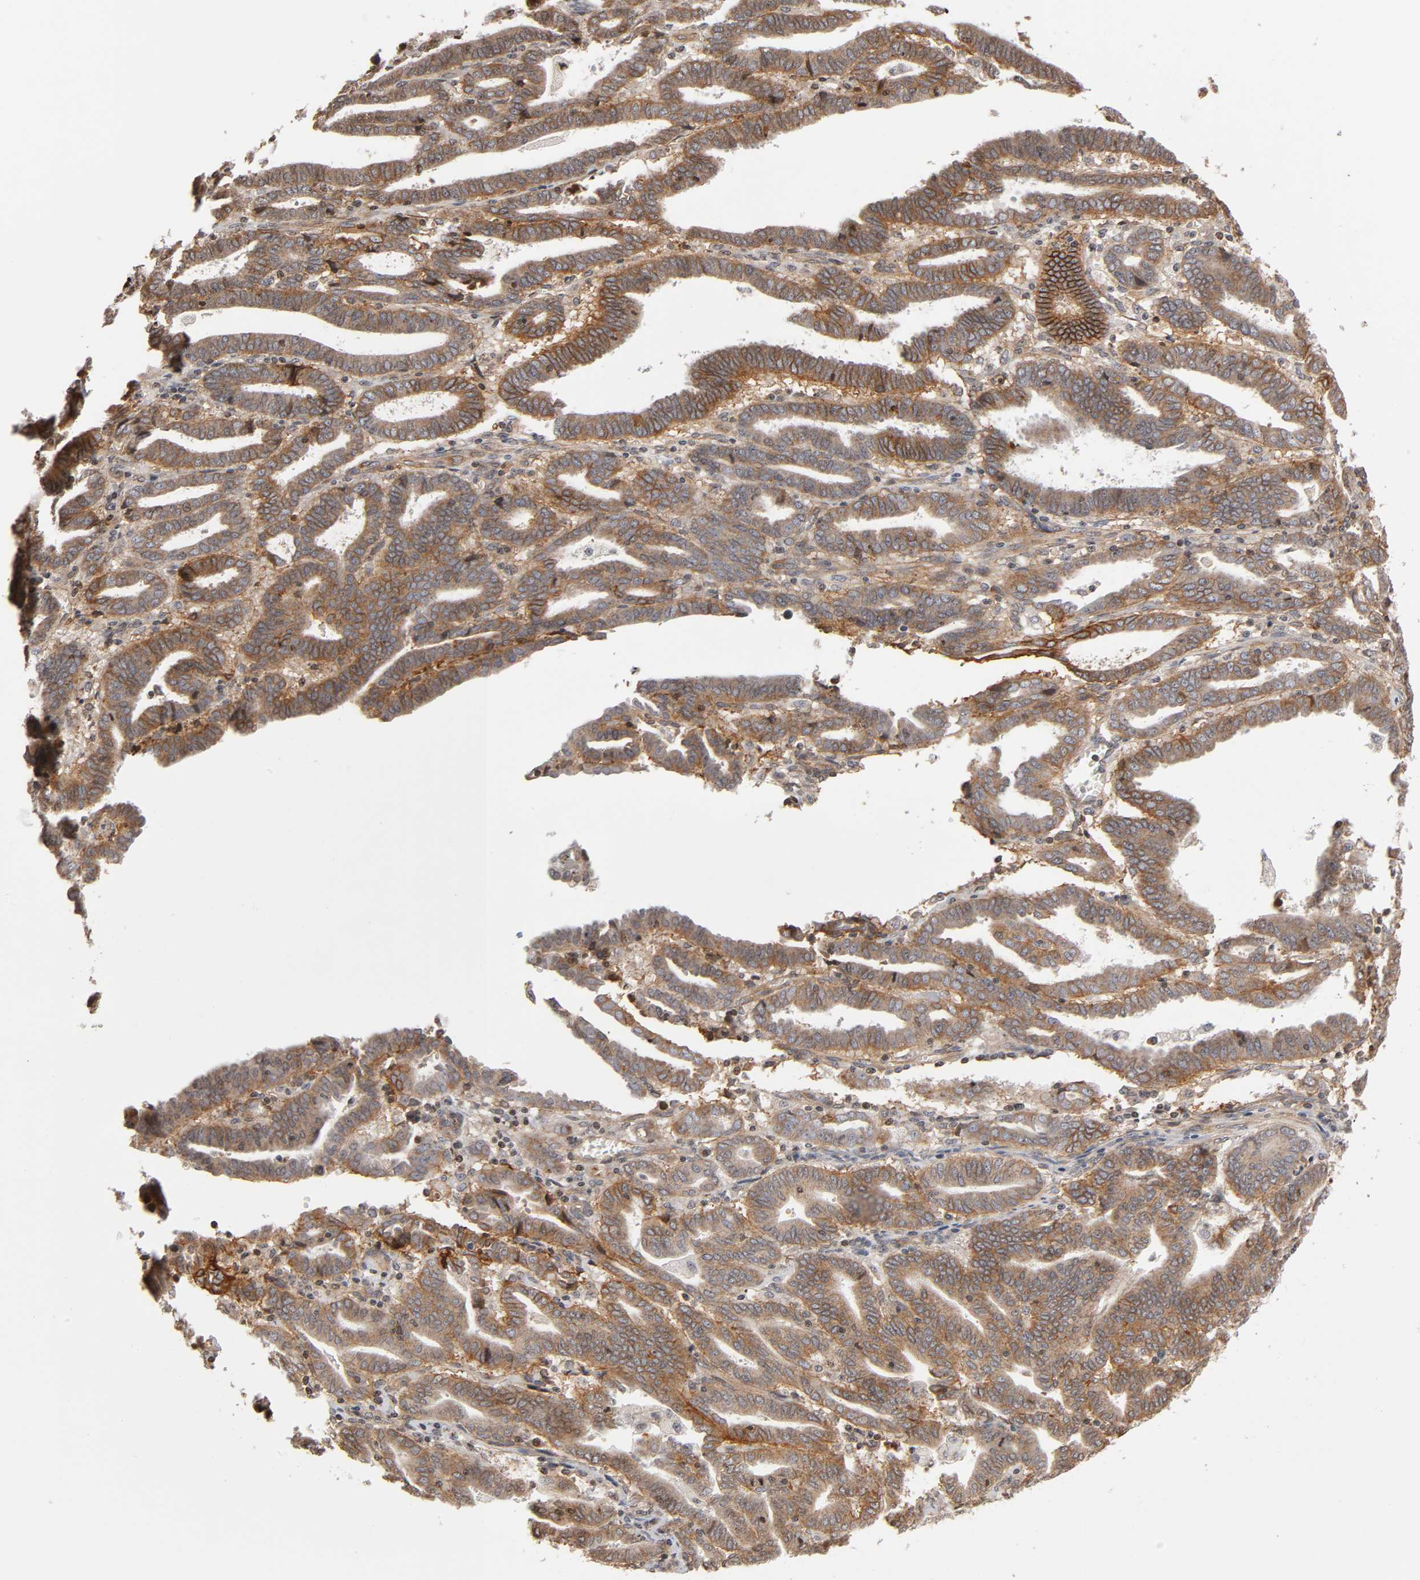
{"staining": {"intensity": "weak", "quantity": ">75%", "location": "cytoplasmic/membranous"}, "tissue": "endometrial cancer", "cell_type": "Tumor cells", "image_type": "cancer", "snomed": [{"axis": "morphology", "description": "Adenocarcinoma, NOS"}, {"axis": "topography", "description": "Uterus"}], "caption": "This photomicrograph exhibits immunohistochemistry staining of adenocarcinoma (endometrial), with low weak cytoplasmic/membranous expression in about >75% of tumor cells.", "gene": "ITGAV", "patient": {"sex": "female", "age": 83}}